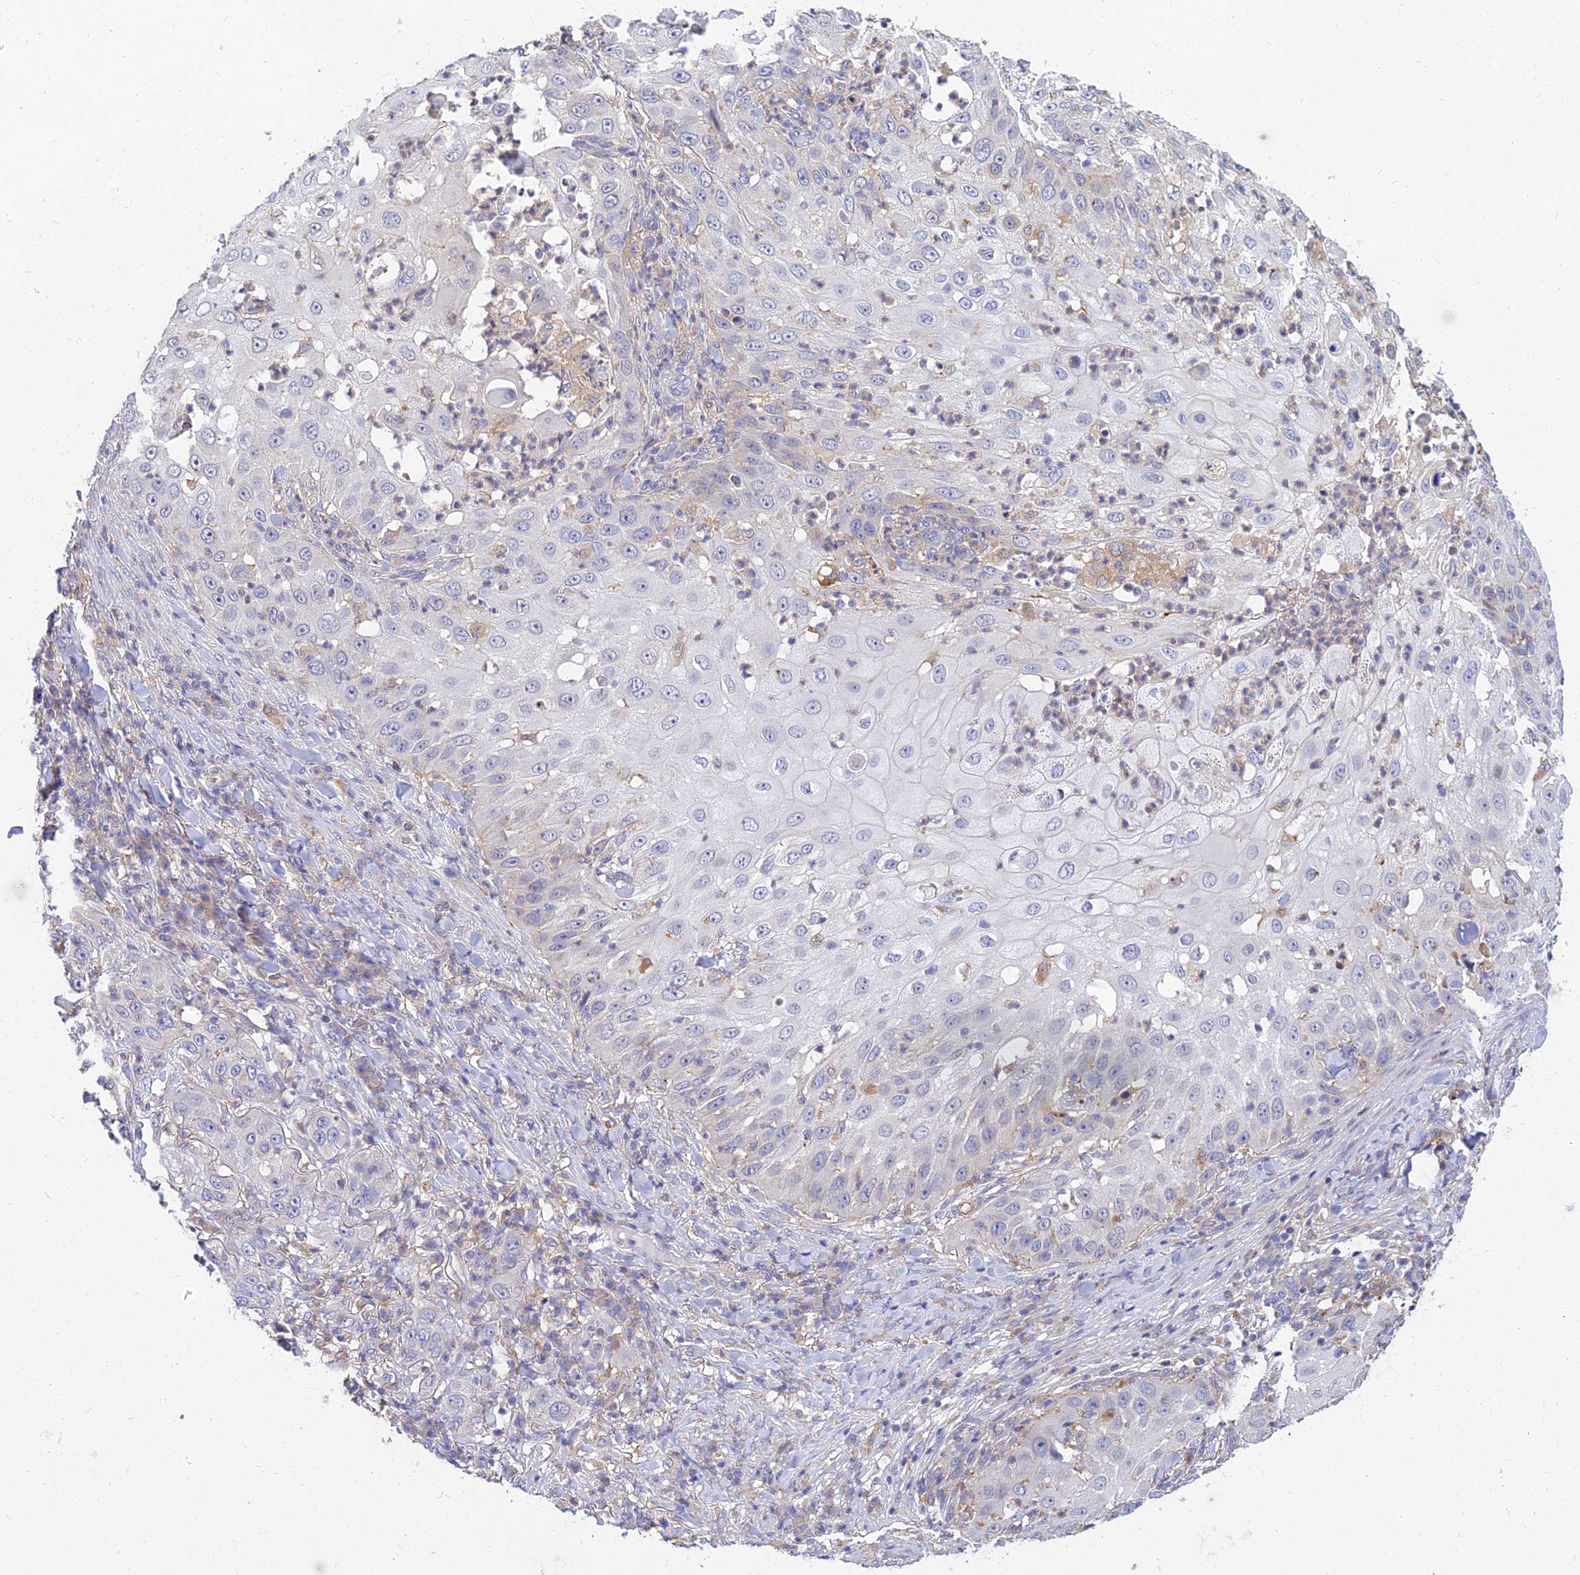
{"staining": {"intensity": "negative", "quantity": "none", "location": "none"}, "tissue": "skin cancer", "cell_type": "Tumor cells", "image_type": "cancer", "snomed": [{"axis": "morphology", "description": "Squamous cell carcinoma, NOS"}, {"axis": "topography", "description": "Skin"}], "caption": "A high-resolution photomicrograph shows immunohistochemistry (IHC) staining of skin squamous cell carcinoma, which displays no significant positivity in tumor cells.", "gene": "ARL8B", "patient": {"sex": "female", "age": 44}}